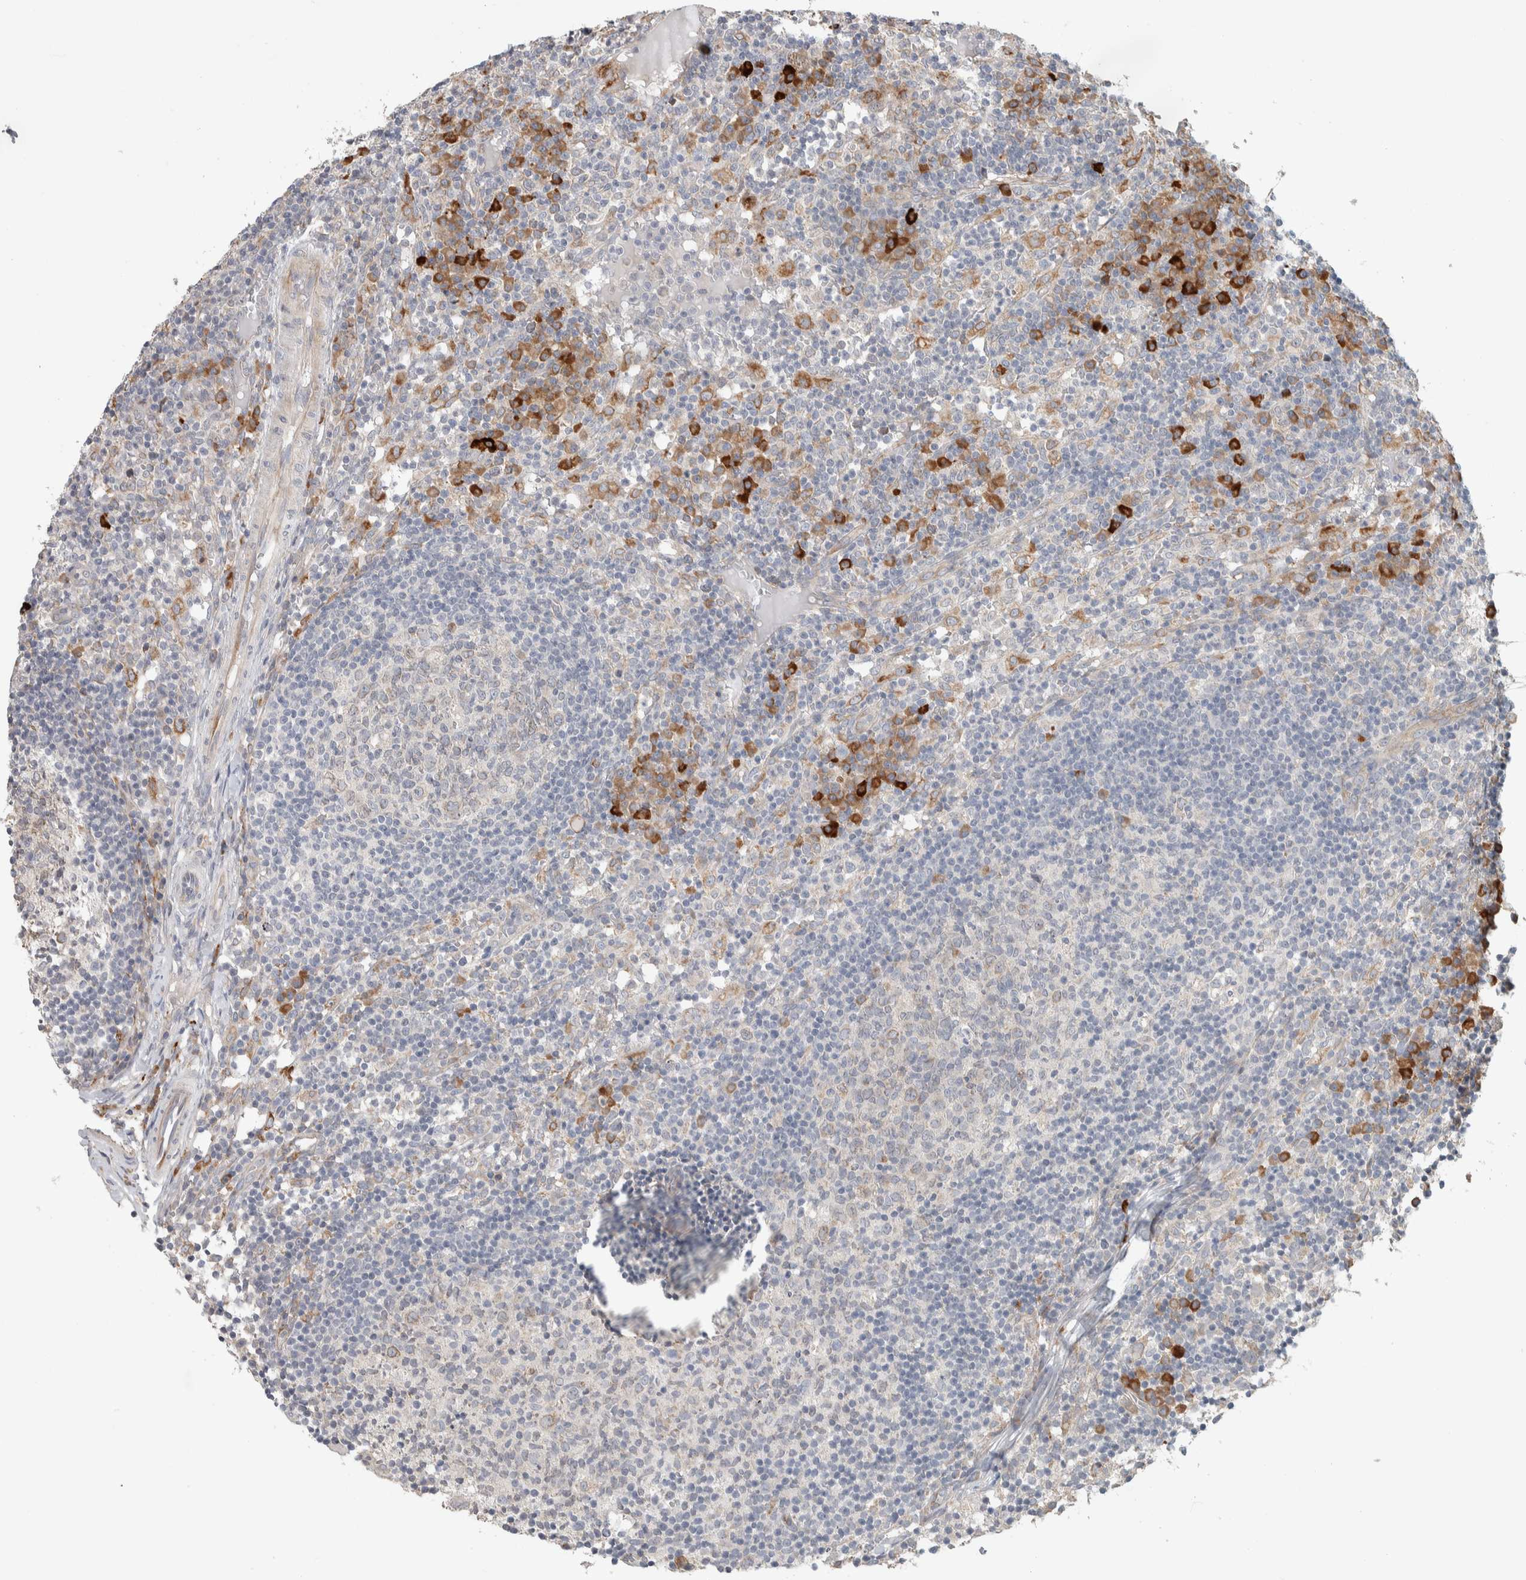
{"staining": {"intensity": "strong", "quantity": "<25%", "location": "cytoplasmic/membranous"}, "tissue": "lymph node", "cell_type": "Germinal center cells", "image_type": "normal", "snomed": [{"axis": "morphology", "description": "Normal tissue, NOS"}, {"axis": "morphology", "description": "Inflammation, NOS"}, {"axis": "topography", "description": "Lymph node"}], "caption": "IHC image of benign lymph node stained for a protein (brown), which displays medium levels of strong cytoplasmic/membranous staining in about <25% of germinal center cells.", "gene": "ADCY8", "patient": {"sex": "male", "age": 55}}